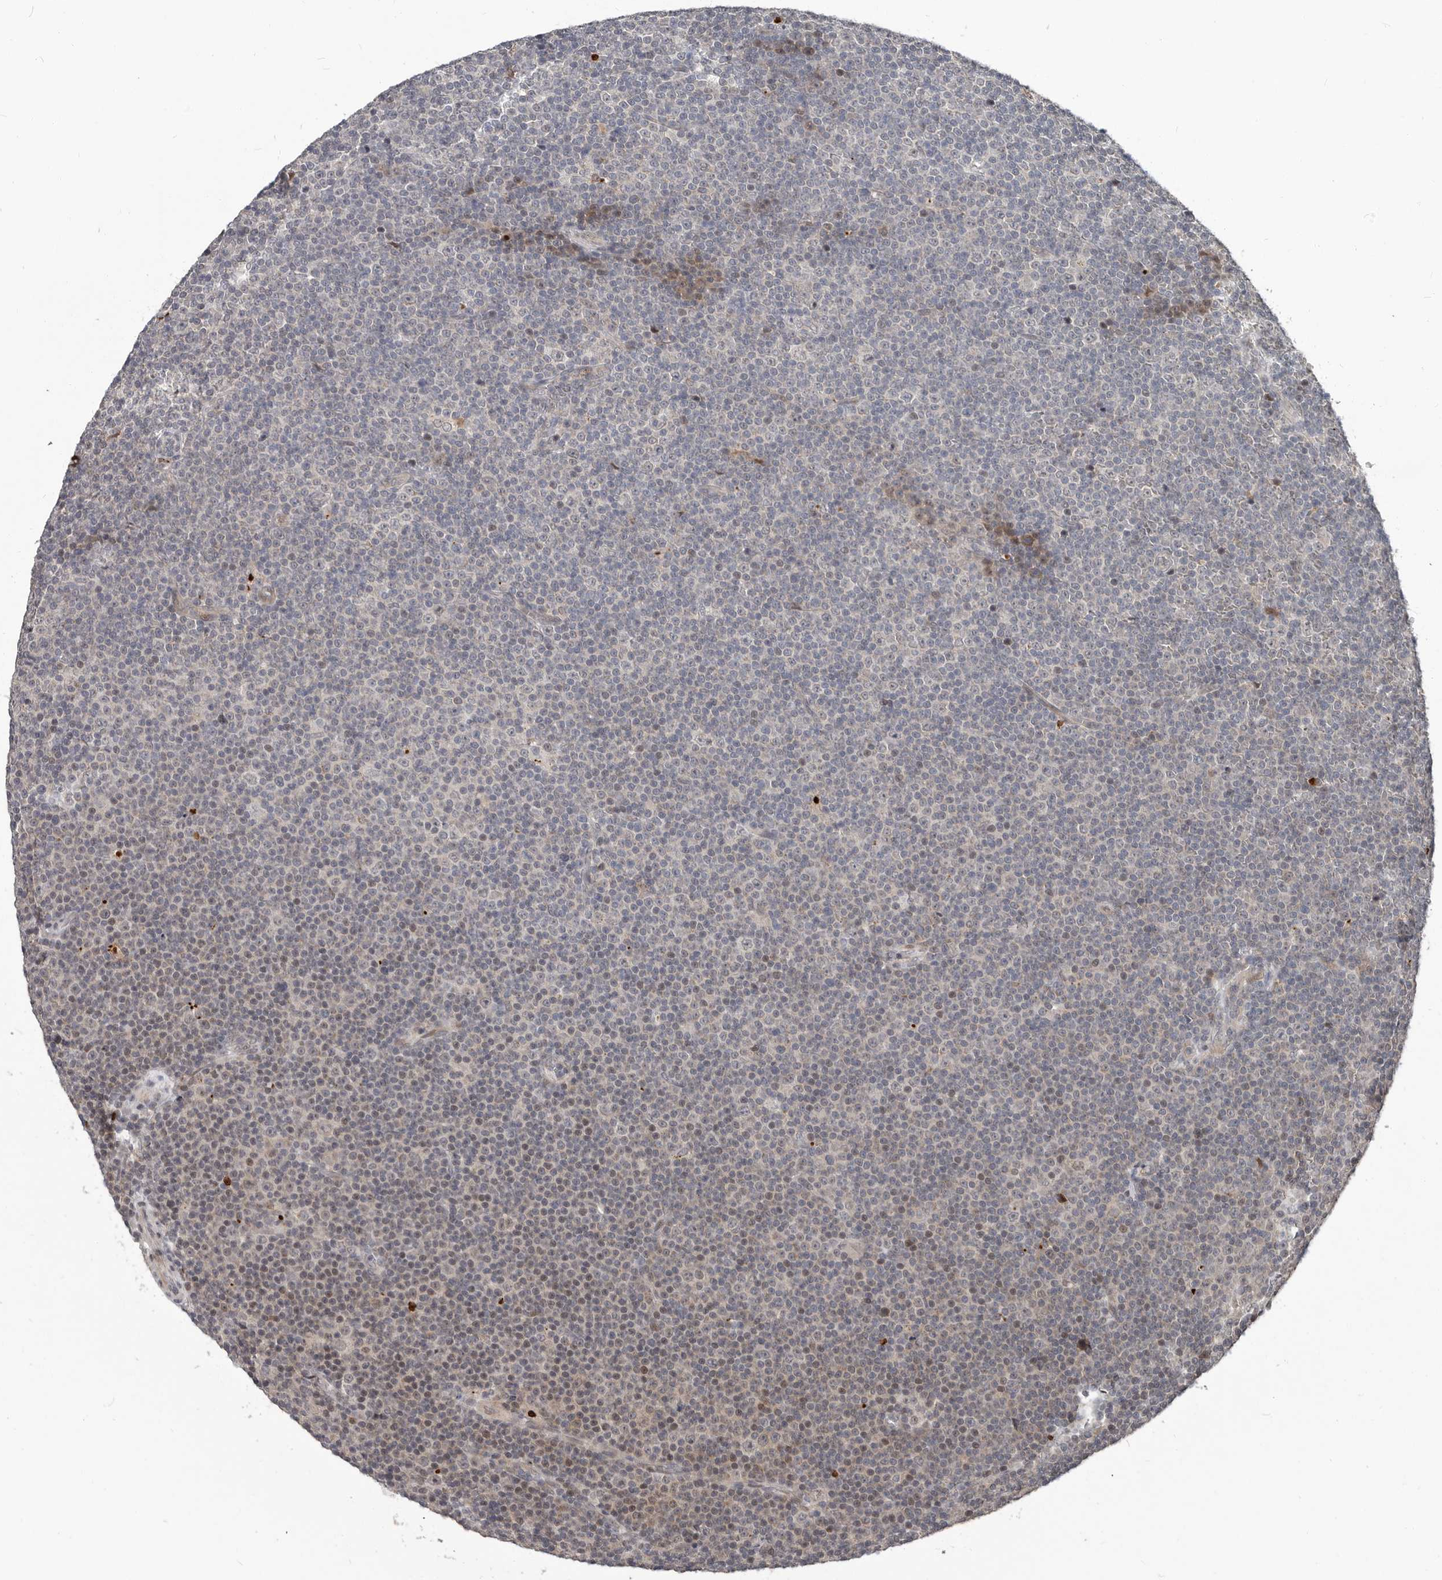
{"staining": {"intensity": "weak", "quantity": "<25%", "location": "cytoplasmic/membranous,nuclear"}, "tissue": "lymphoma", "cell_type": "Tumor cells", "image_type": "cancer", "snomed": [{"axis": "morphology", "description": "Malignant lymphoma, non-Hodgkin's type, Low grade"}, {"axis": "topography", "description": "Lymph node"}], "caption": "Immunohistochemical staining of lymphoma demonstrates no significant staining in tumor cells. (DAB (3,3'-diaminobenzidine) IHC, high magnification).", "gene": "APOL6", "patient": {"sex": "female", "age": 67}}